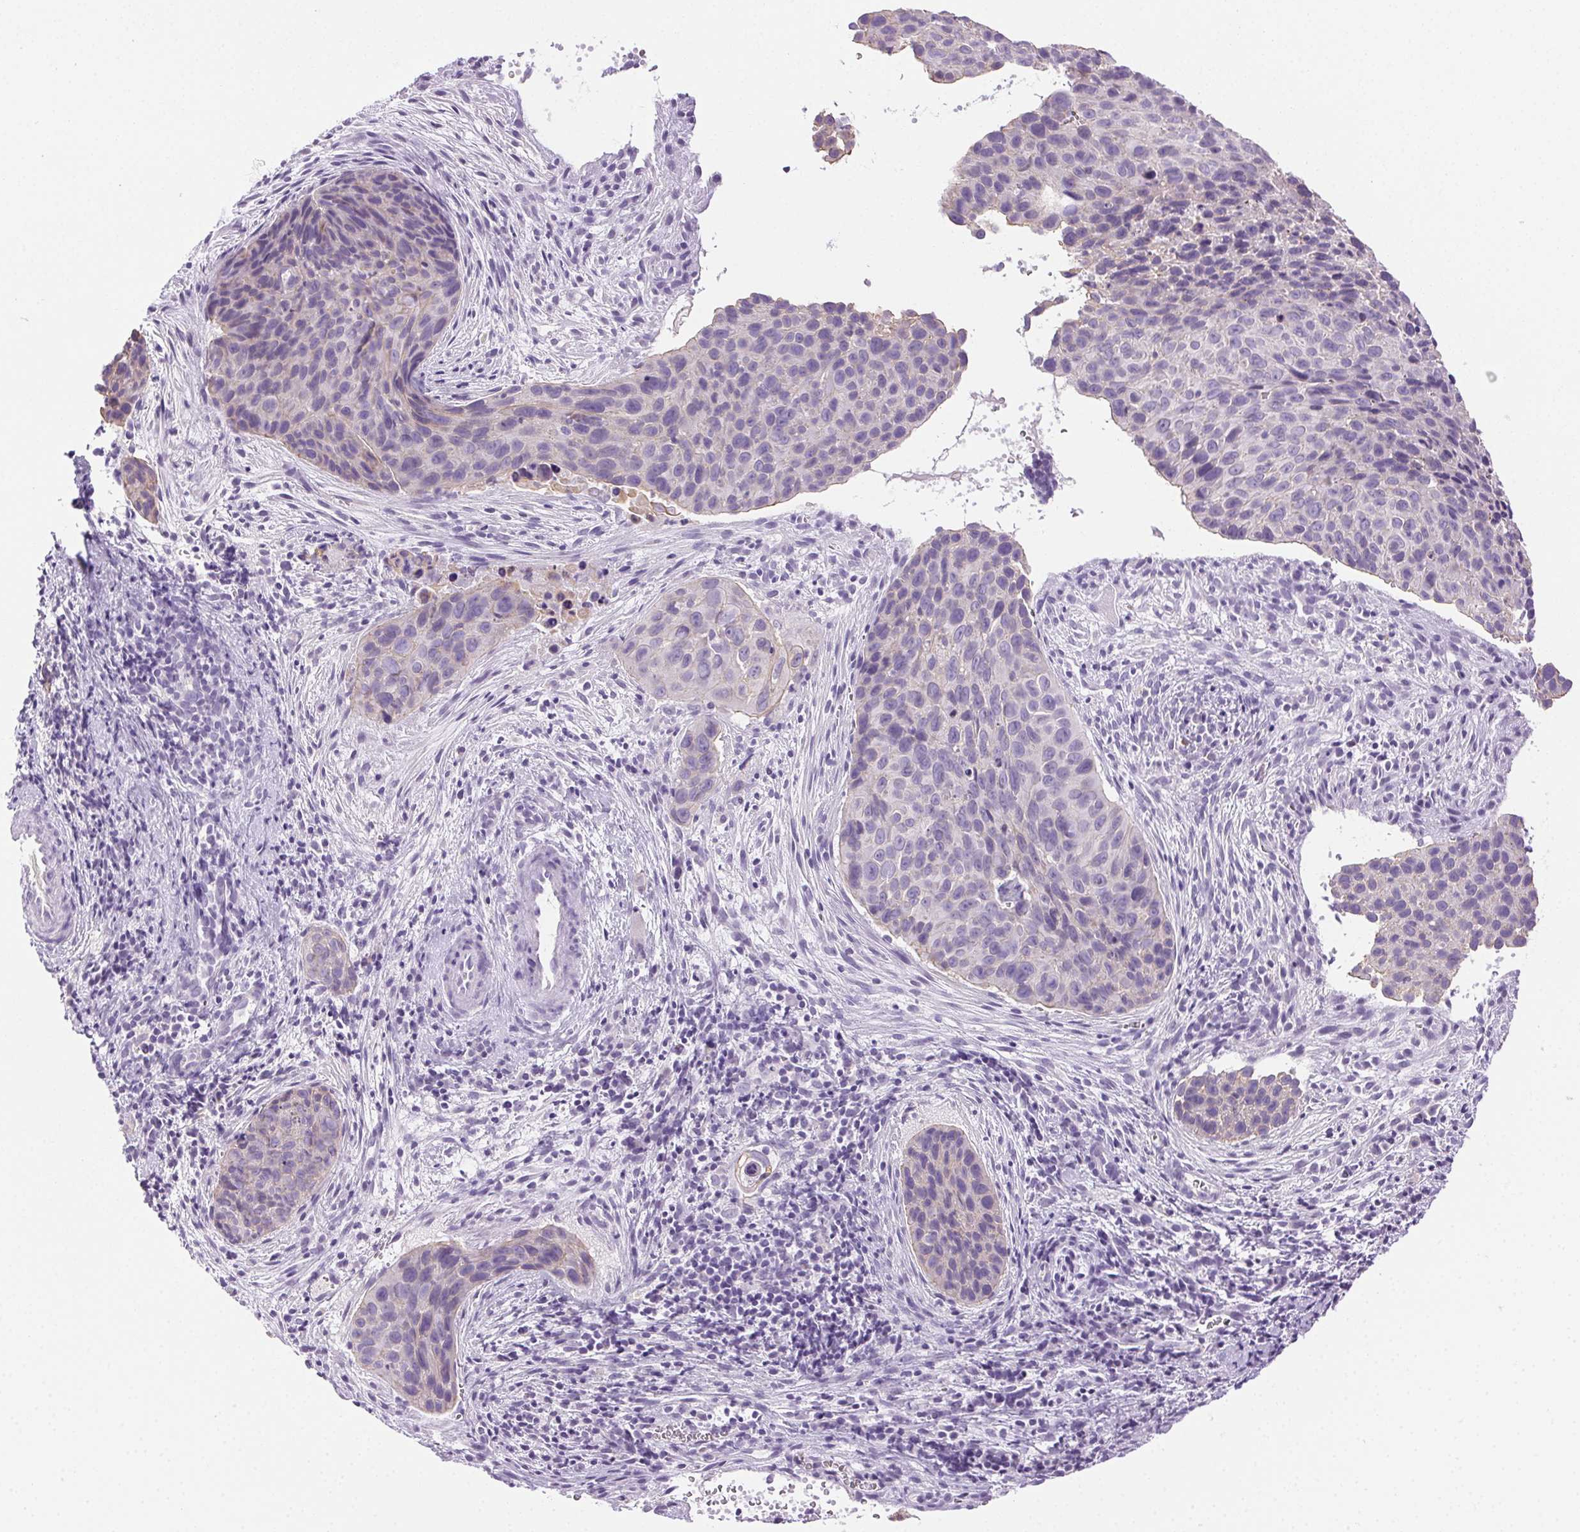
{"staining": {"intensity": "negative", "quantity": "none", "location": "none"}, "tissue": "cervical cancer", "cell_type": "Tumor cells", "image_type": "cancer", "snomed": [{"axis": "morphology", "description": "Squamous cell carcinoma, NOS"}, {"axis": "topography", "description": "Cervix"}], "caption": "The immunohistochemistry photomicrograph has no significant positivity in tumor cells of cervical cancer (squamous cell carcinoma) tissue.", "gene": "CLDN10", "patient": {"sex": "female", "age": 35}}